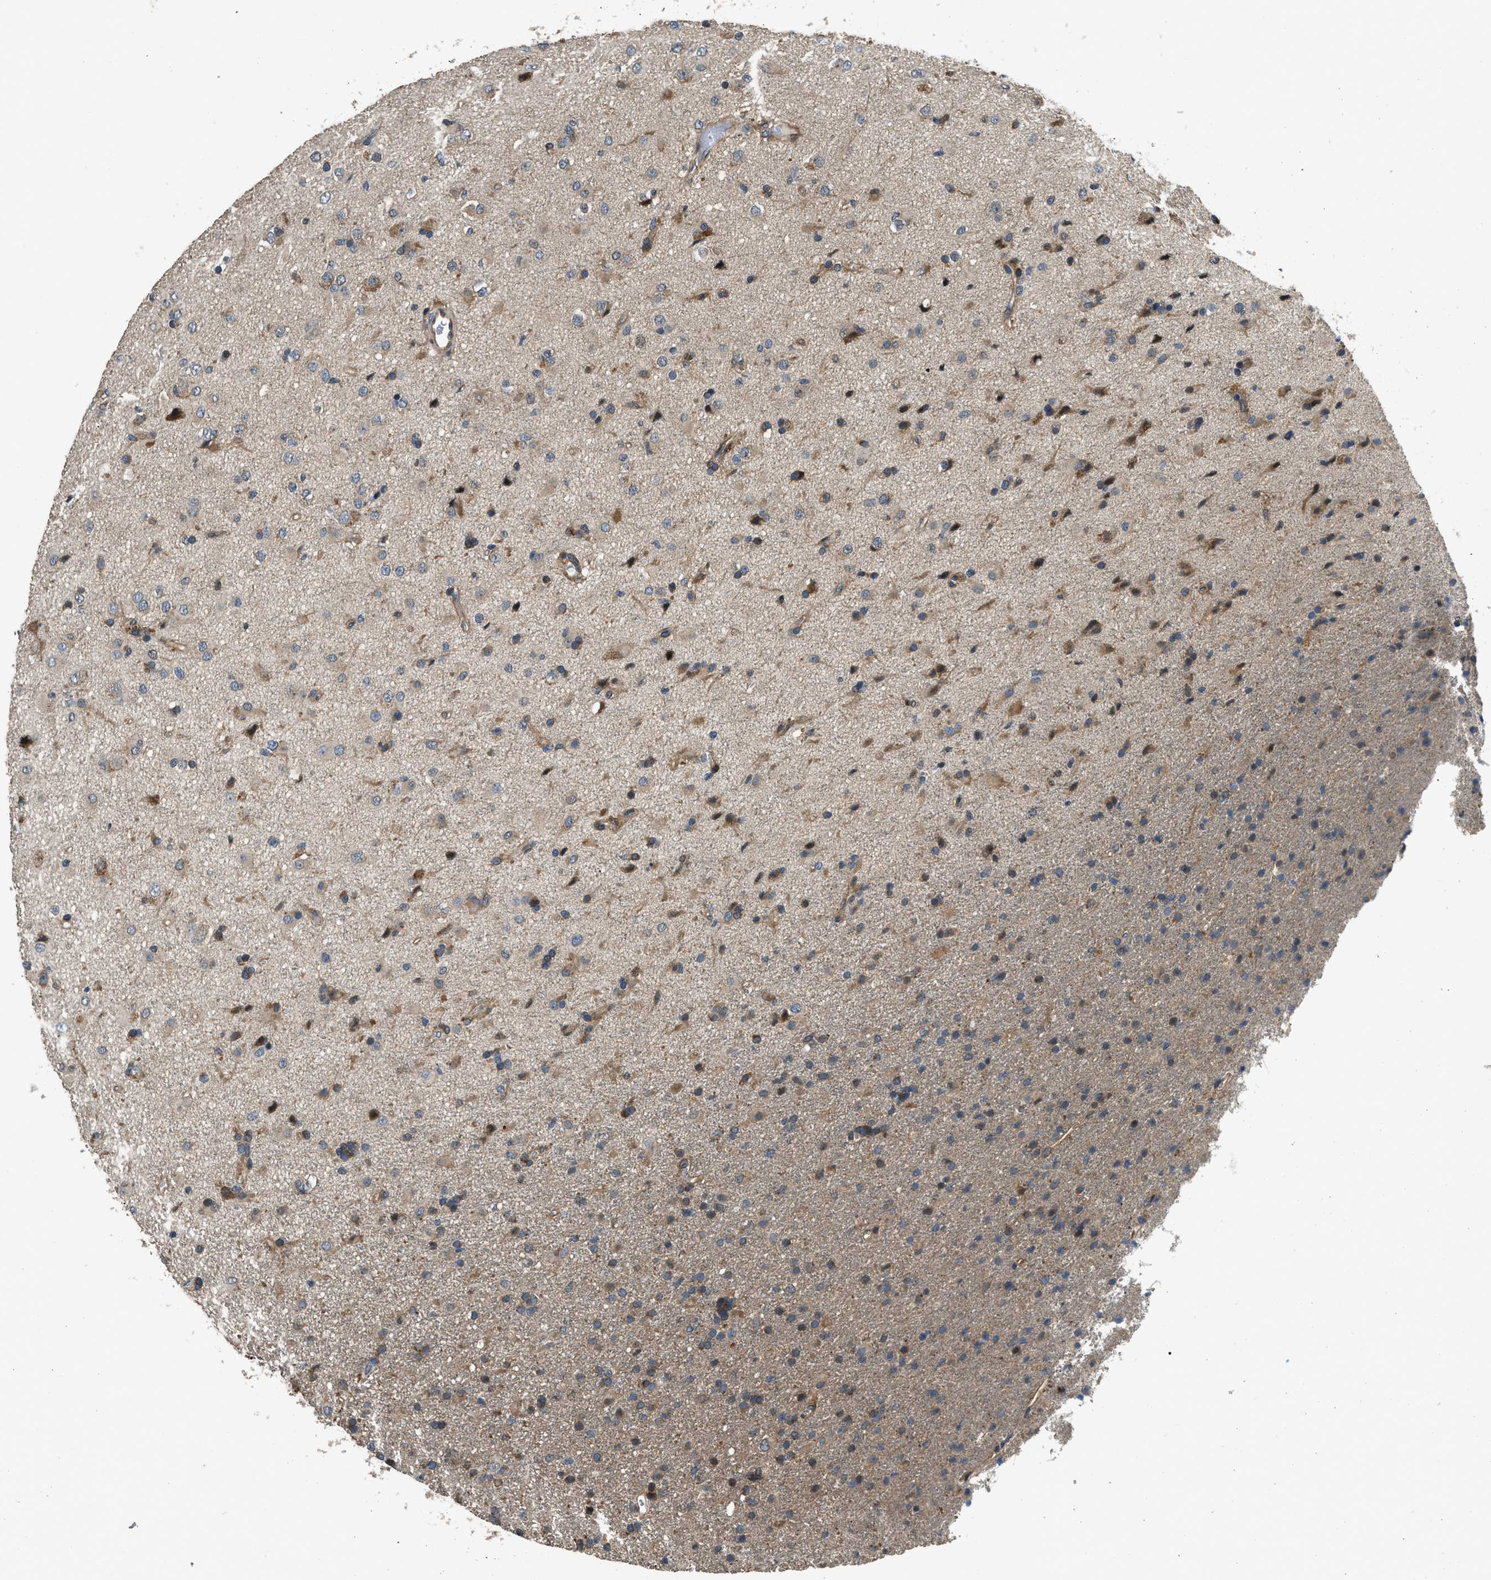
{"staining": {"intensity": "moderate", "quantity": "25%-75%", "location": "cytoplasmic/membranous"}, "tissue": "glioma", "cell_type": "Tumor cells", "image_type": "cancer", "snomed": [{"axis": "morphology", "description": "Glioma, malignant, Low grade"}, {"axis": "topography", "description": "Brain"}], "caption": "This histopathology image exhibits IHC staining of glioma, with medium moderate cytoplasmic/membranous positivity in about 25%-75% of tumor cells.", "gene": "IL3RA", "patient": {"sex": "male", "age": 65}}